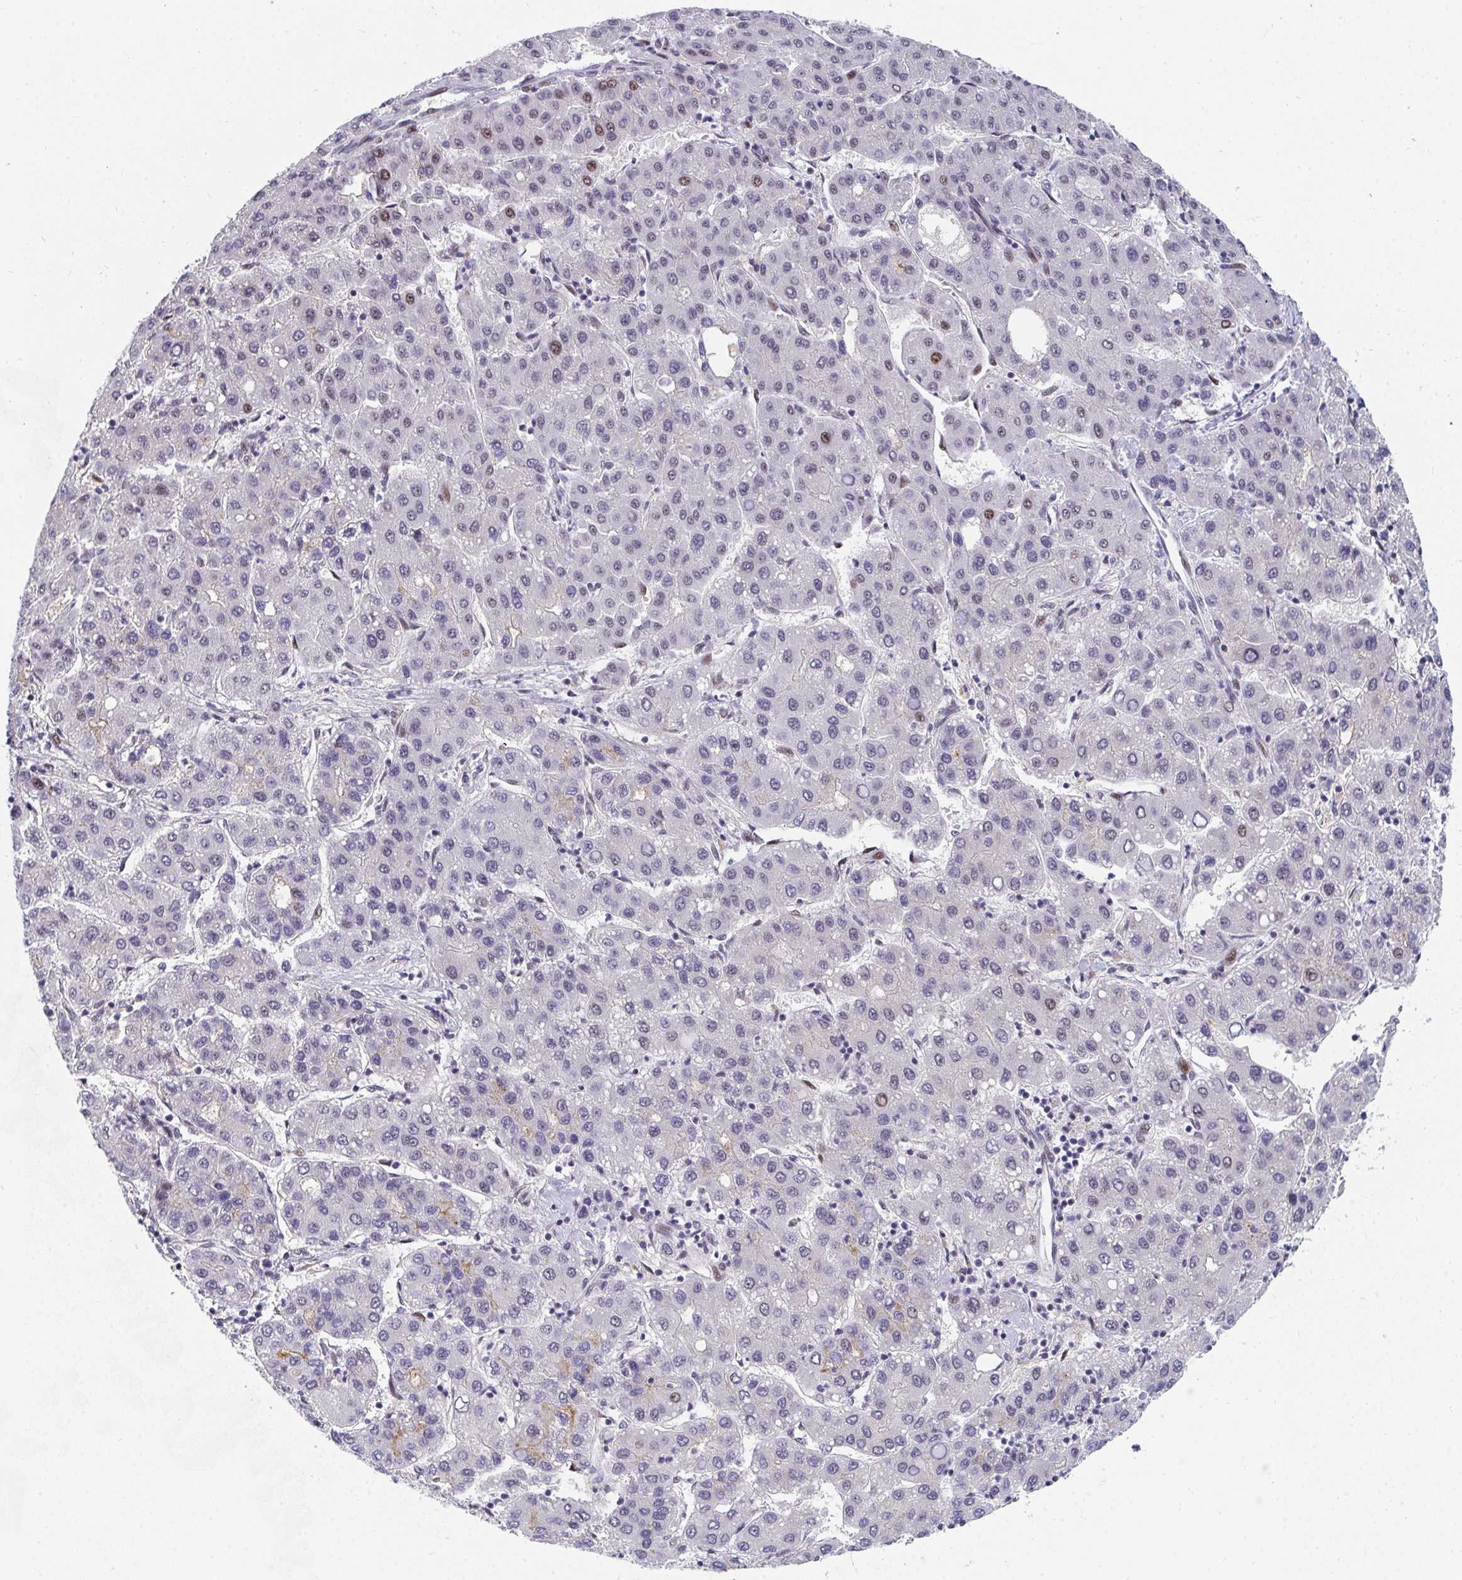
{"staining": {"intensity": "moderate", "quantity": "<25%", "location": "nuclear"}, "tissue": "liver cancer", "cell_type": "Tumor cells", "image_type": "cancer", "snomed": [{"axis": "morphology", "description": "Carcinoma, Hepatocellular, NOS"}, {"axis": "topography", "description": "Liver"}], "caption": "Human liver cancer (hepatocellular carcinoma) stained for a protein (brown) reveals moderate nuclear positive staining in about <25% of tumor cells.", "gene": "ZIC3", "patient": {"sex": "male", "age": 65}}